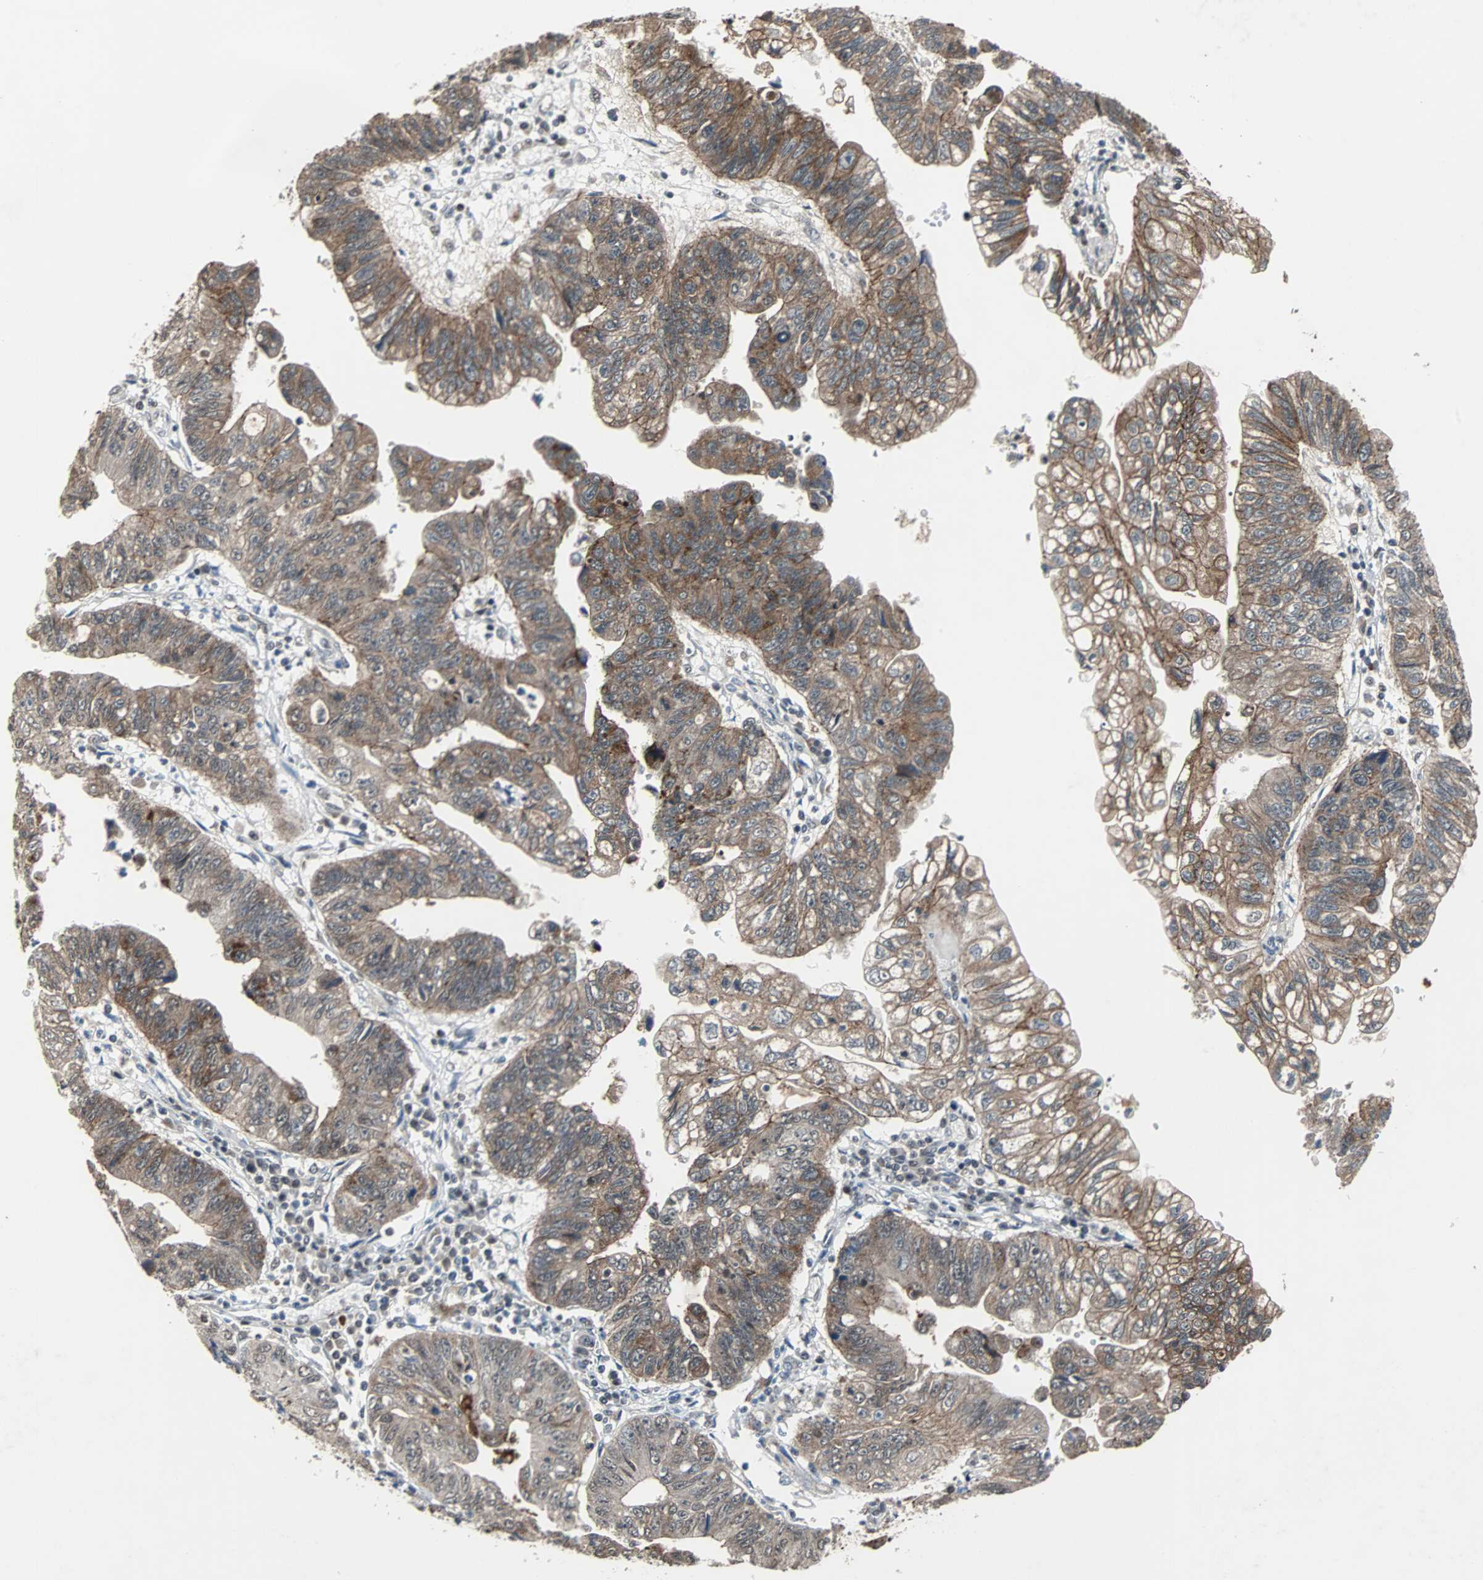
{"staining": {"intensity": "moderate", "quantity": ">75%", "location": "cytoplasmic/membranous"}, "tissue": "stomach cancer", "cell_type": "Tumor cells", "image_type": "cancer", "snomed": [{"axis": "morphology", "description": "Adenocarcinoma, NOS"}, {"axis": "topography", "description": "Stomach"}], "caption": "Protein expression analysis of human stomach adenocarcinoma reveals moderate cytoplasmic/membranous expression in approximately >75% of tumor cells.", "gene": "LSR", "patient": {"sex": "male", "age": 59}}